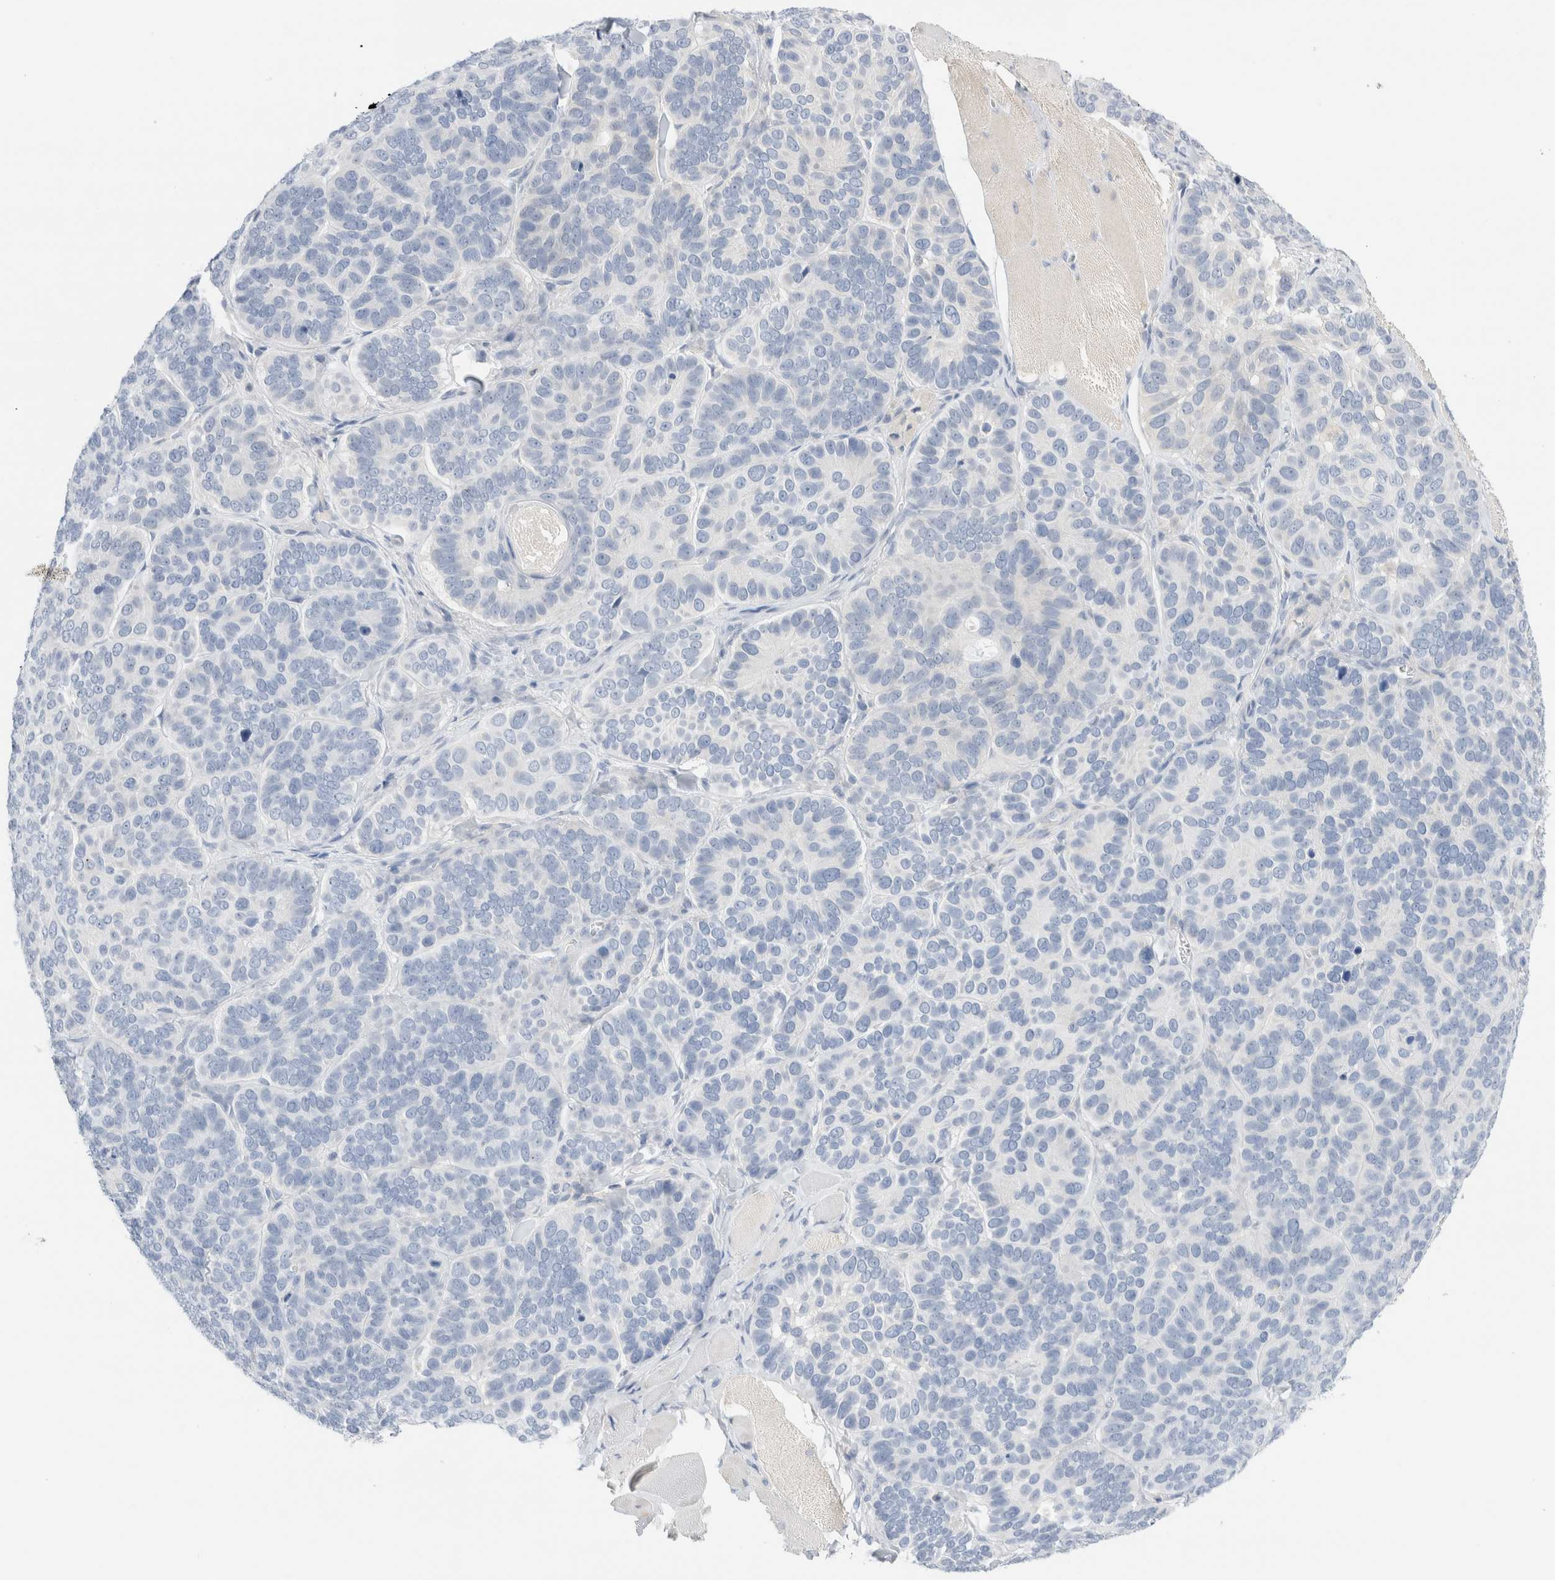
{"staining": {"intensity": "negative", "quantity": "none", "location": "none"}, "tissue": "skin cancer", "cell_type": "Tumor cells", "image_type": "cancer", "snomed": [{"axis": "morphology", "description": "Basal cell carcinoma"}, {"axis": "topography", "description": "Skin"}], "caption": "This is a image of IHC staining of skin basal cell carcinoma, which shows no expression in tumor cells. (DAB immunohistochemistry (IHC) visualized using brightfield microscopy, high magnification).", "gene": "ADAM30", "patient": {"sex": "male", "age": 62}}